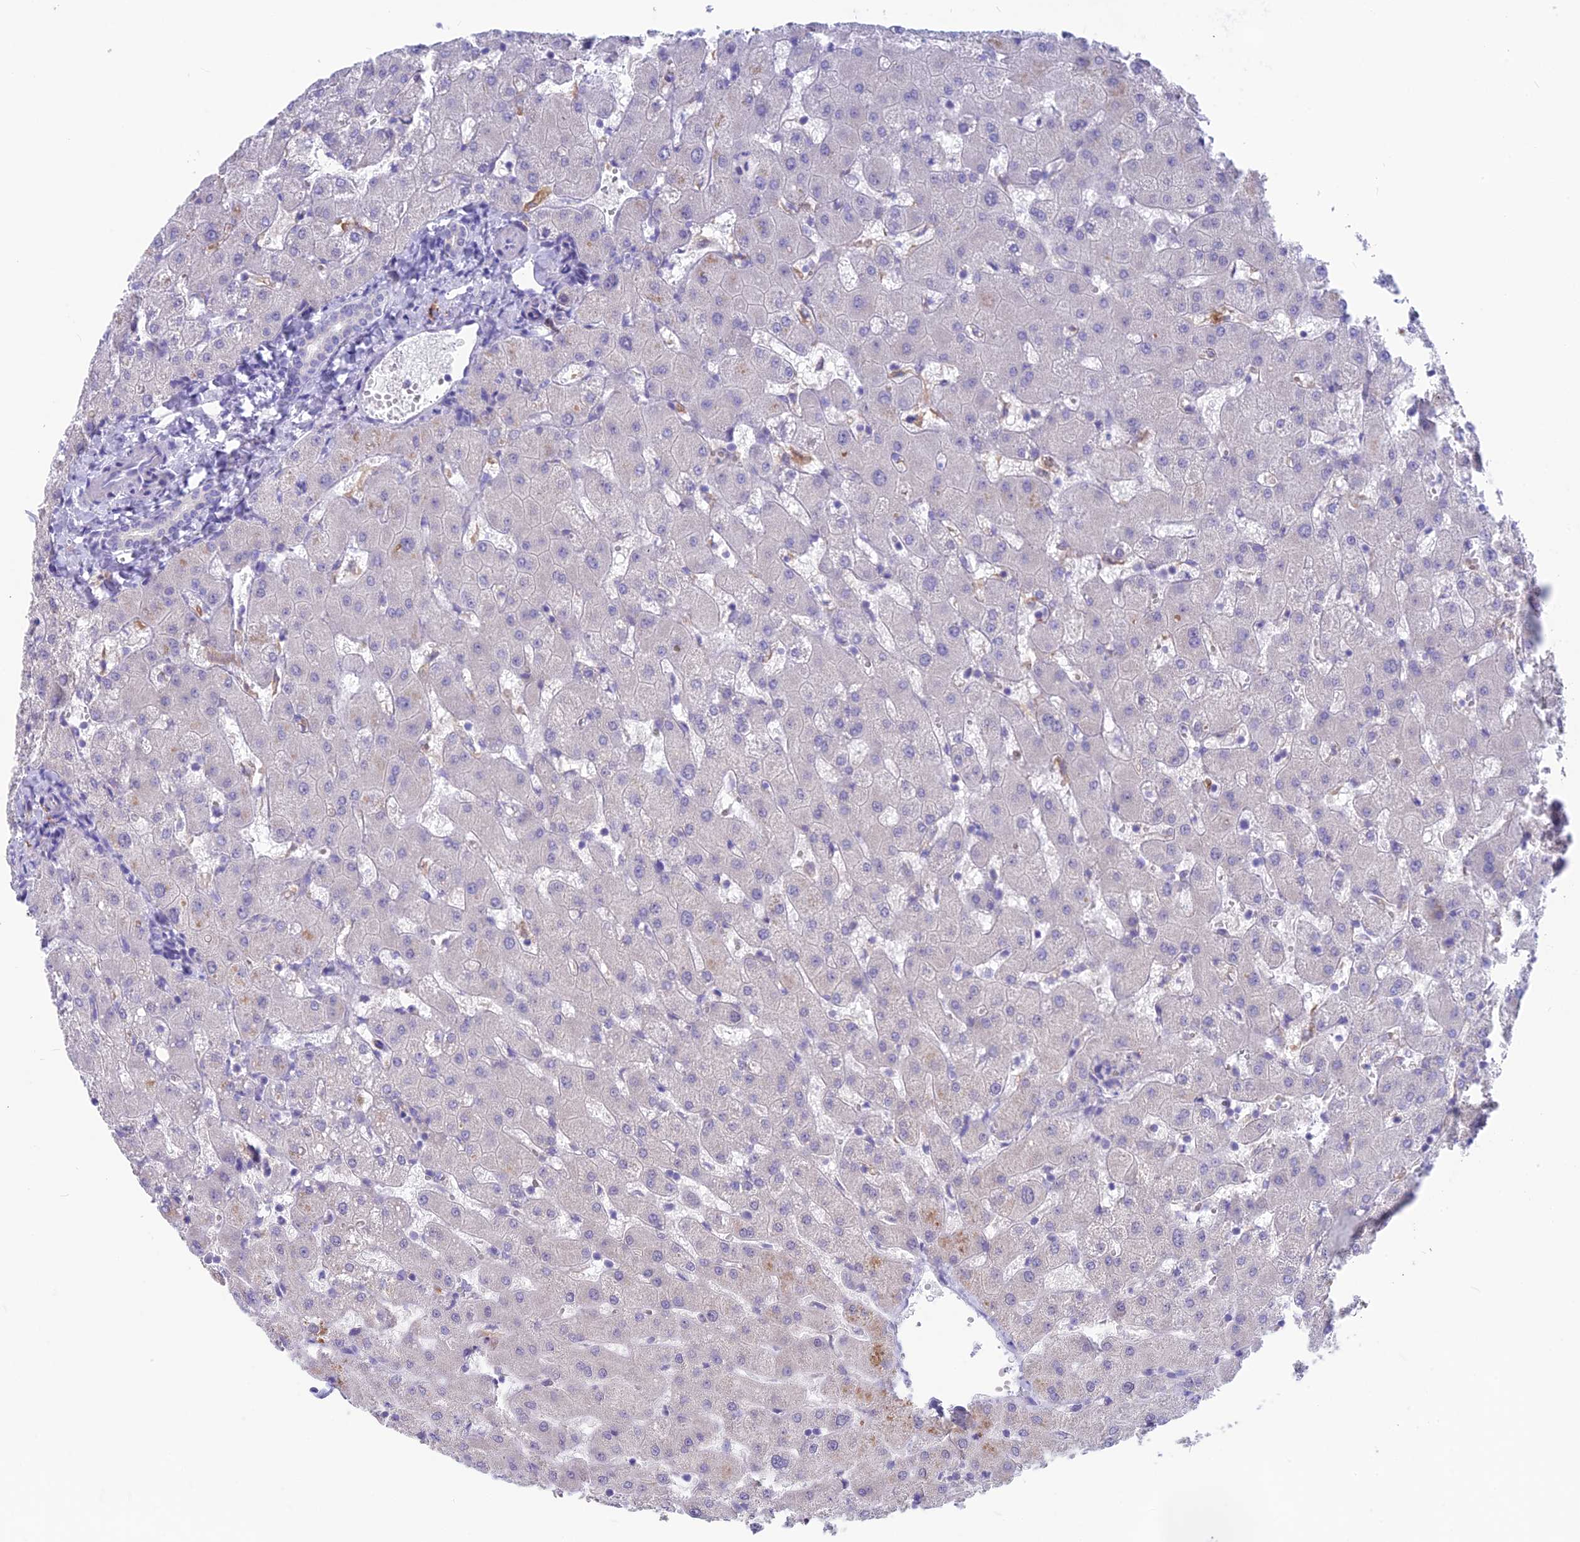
{"staining": {"intensity": "negative", "quantity": "none", "location": "none"}, "tissue": "liver", "cell_type": "Cholangiocytes", "image_type": "normal", "snomed": [{"axis": "morphology", "description": "Normal tissue, NOS"}, {"axis": "topography", "description": "Liver"}], "caption": "Cholangiocytes are negative for protein expression in normal human liver. The staining was performed using DAB to visualize the protein expression in brown, while the nuclei were stained in blue with hematoxylin (Magnification: 20x).", "gene": "SNTN", "patient": {"sex": "female", "age": 63}}